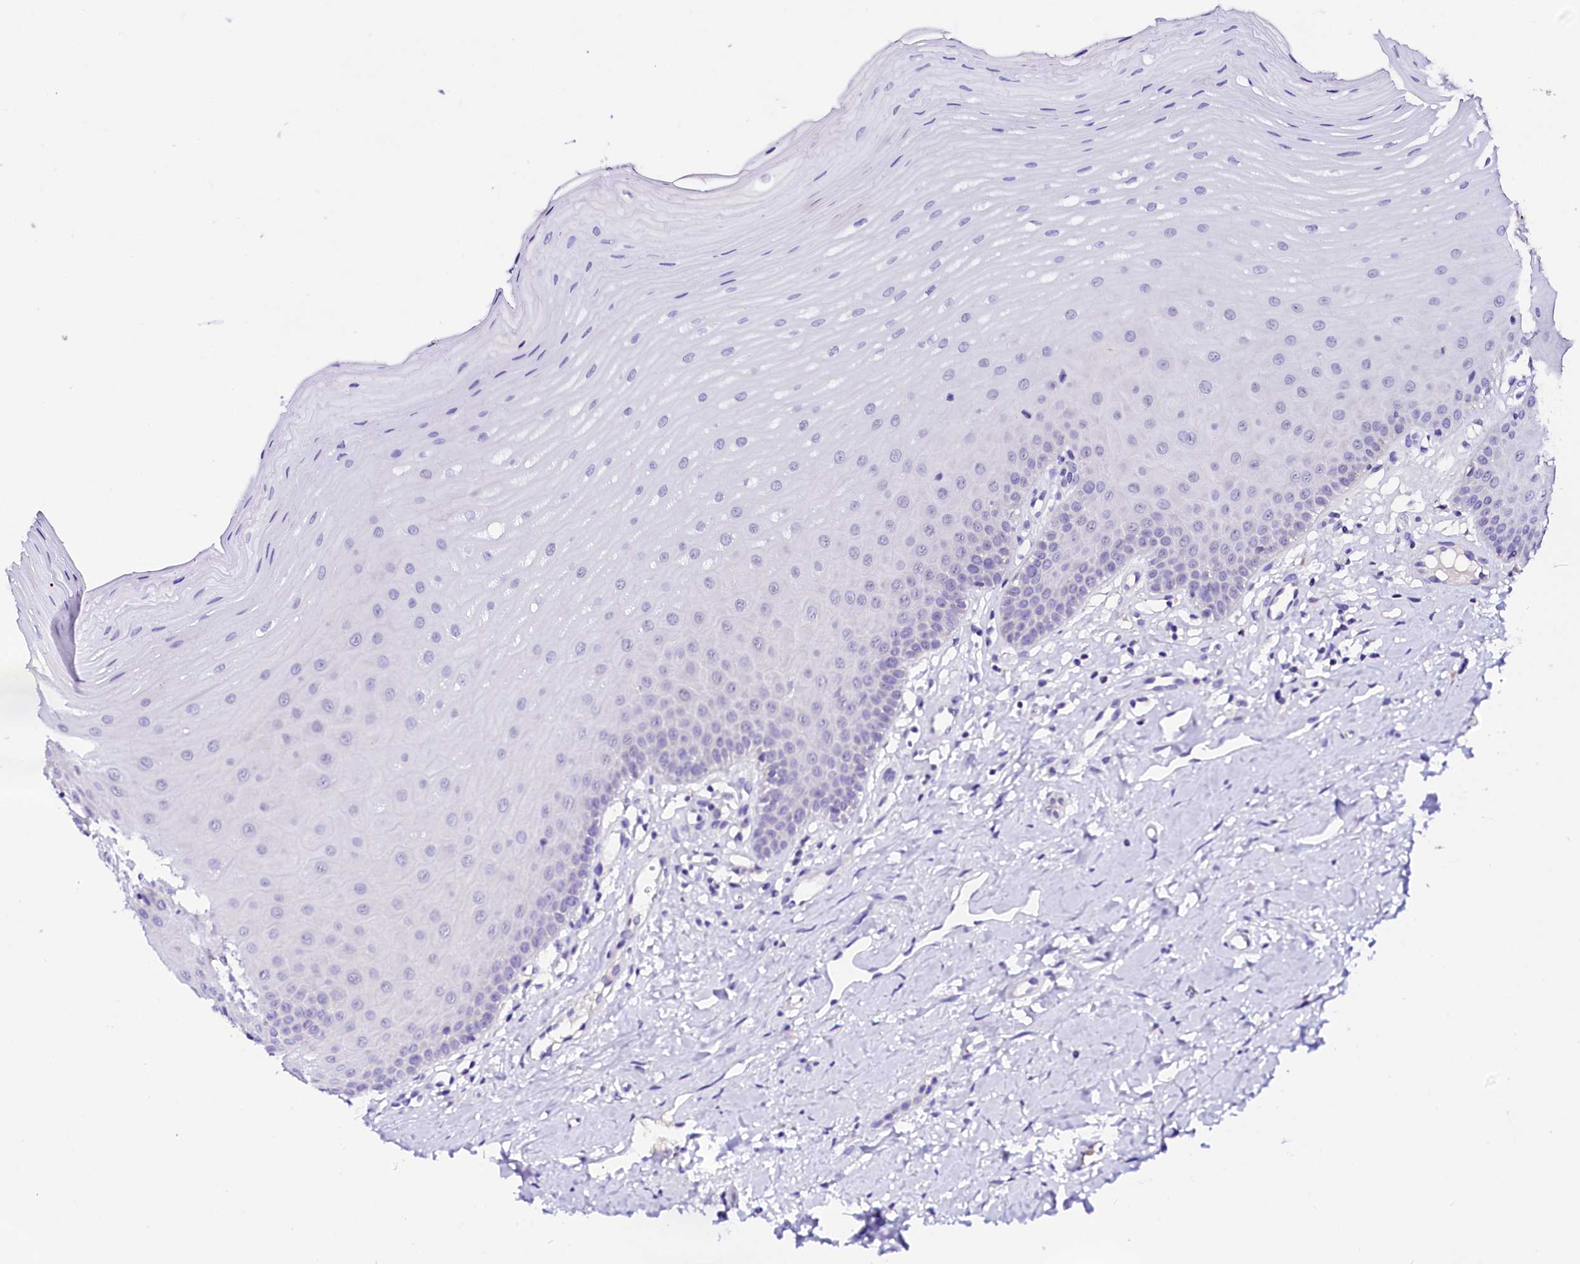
{"staining": {"intensity": "negative", "quantity": "none", "location": "none"}, "tissue": "oral mucosa", "cell_type": "Squamous epithelial cells", "image_type": "normal", "snomed": [{"axis": "morphology", "description": "Normal tissue, NOS"}, {"axis": "topography", "description": "Oral tissue"}], "caption": "Unremarkable oral mucosa was stained to show a protein in brown. There is no significant expression in squamous epithelial cells. (Brightfield microscopy of DAB (3,3'-diaminobenzidine) immunohistochemistry at high magnification).", "gene": "BTBD16", "patient": {"sex": "female", "age": 39}}